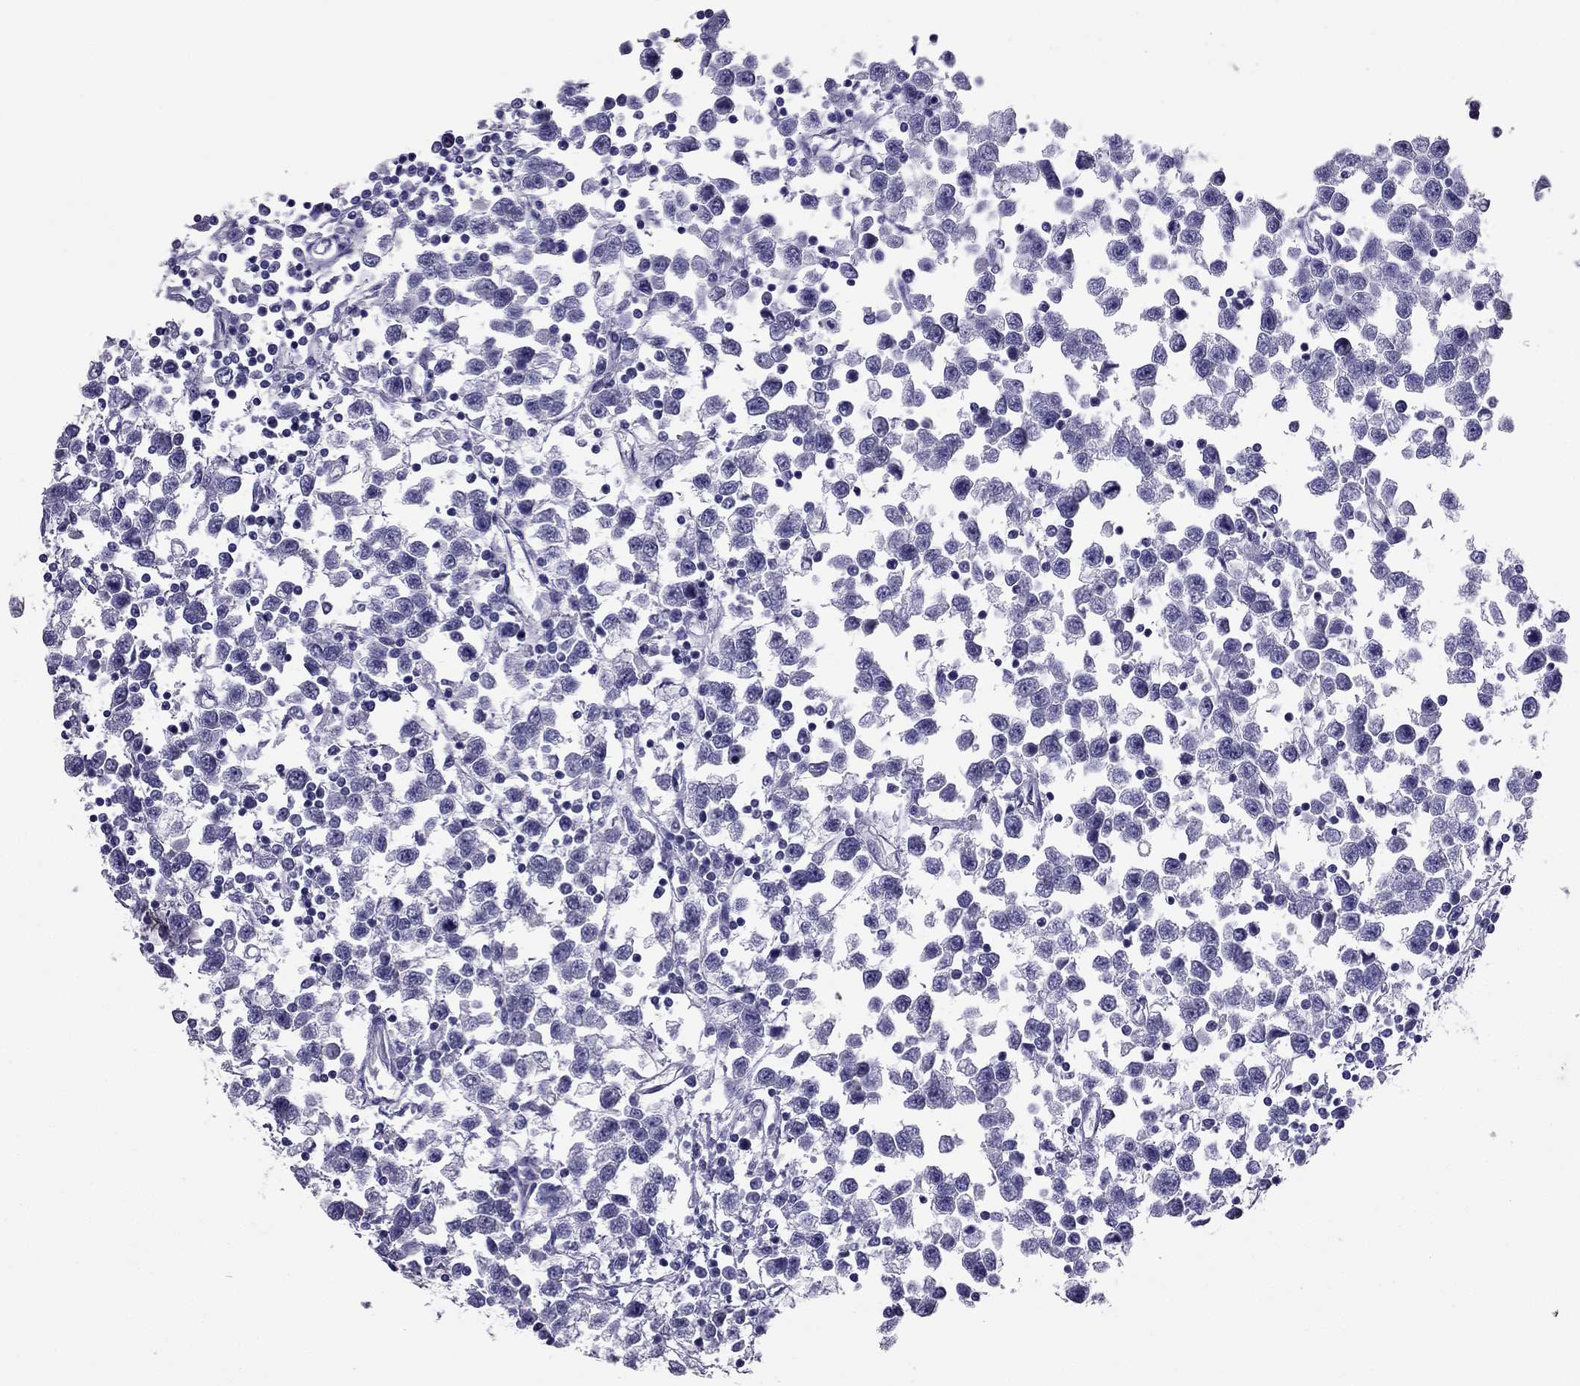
{"staining": {"intensity": "negative", "quantity": "none", "location": "none"}, "tissue": "testis cancer", "cell_type": "Tumor cells", "image_type": "cancer", "snomed": [{"axis": "morphology", "description": "Seminoma, NOS"}, {"axis": "topography", "description": "Testis"}], "caption": "This is an IHC photomicrograph of testis cancer (seminoma). There is no expression in tumor cells.", "gene": "PDE6A", "patient": {"sex": "male", "age": 34}}